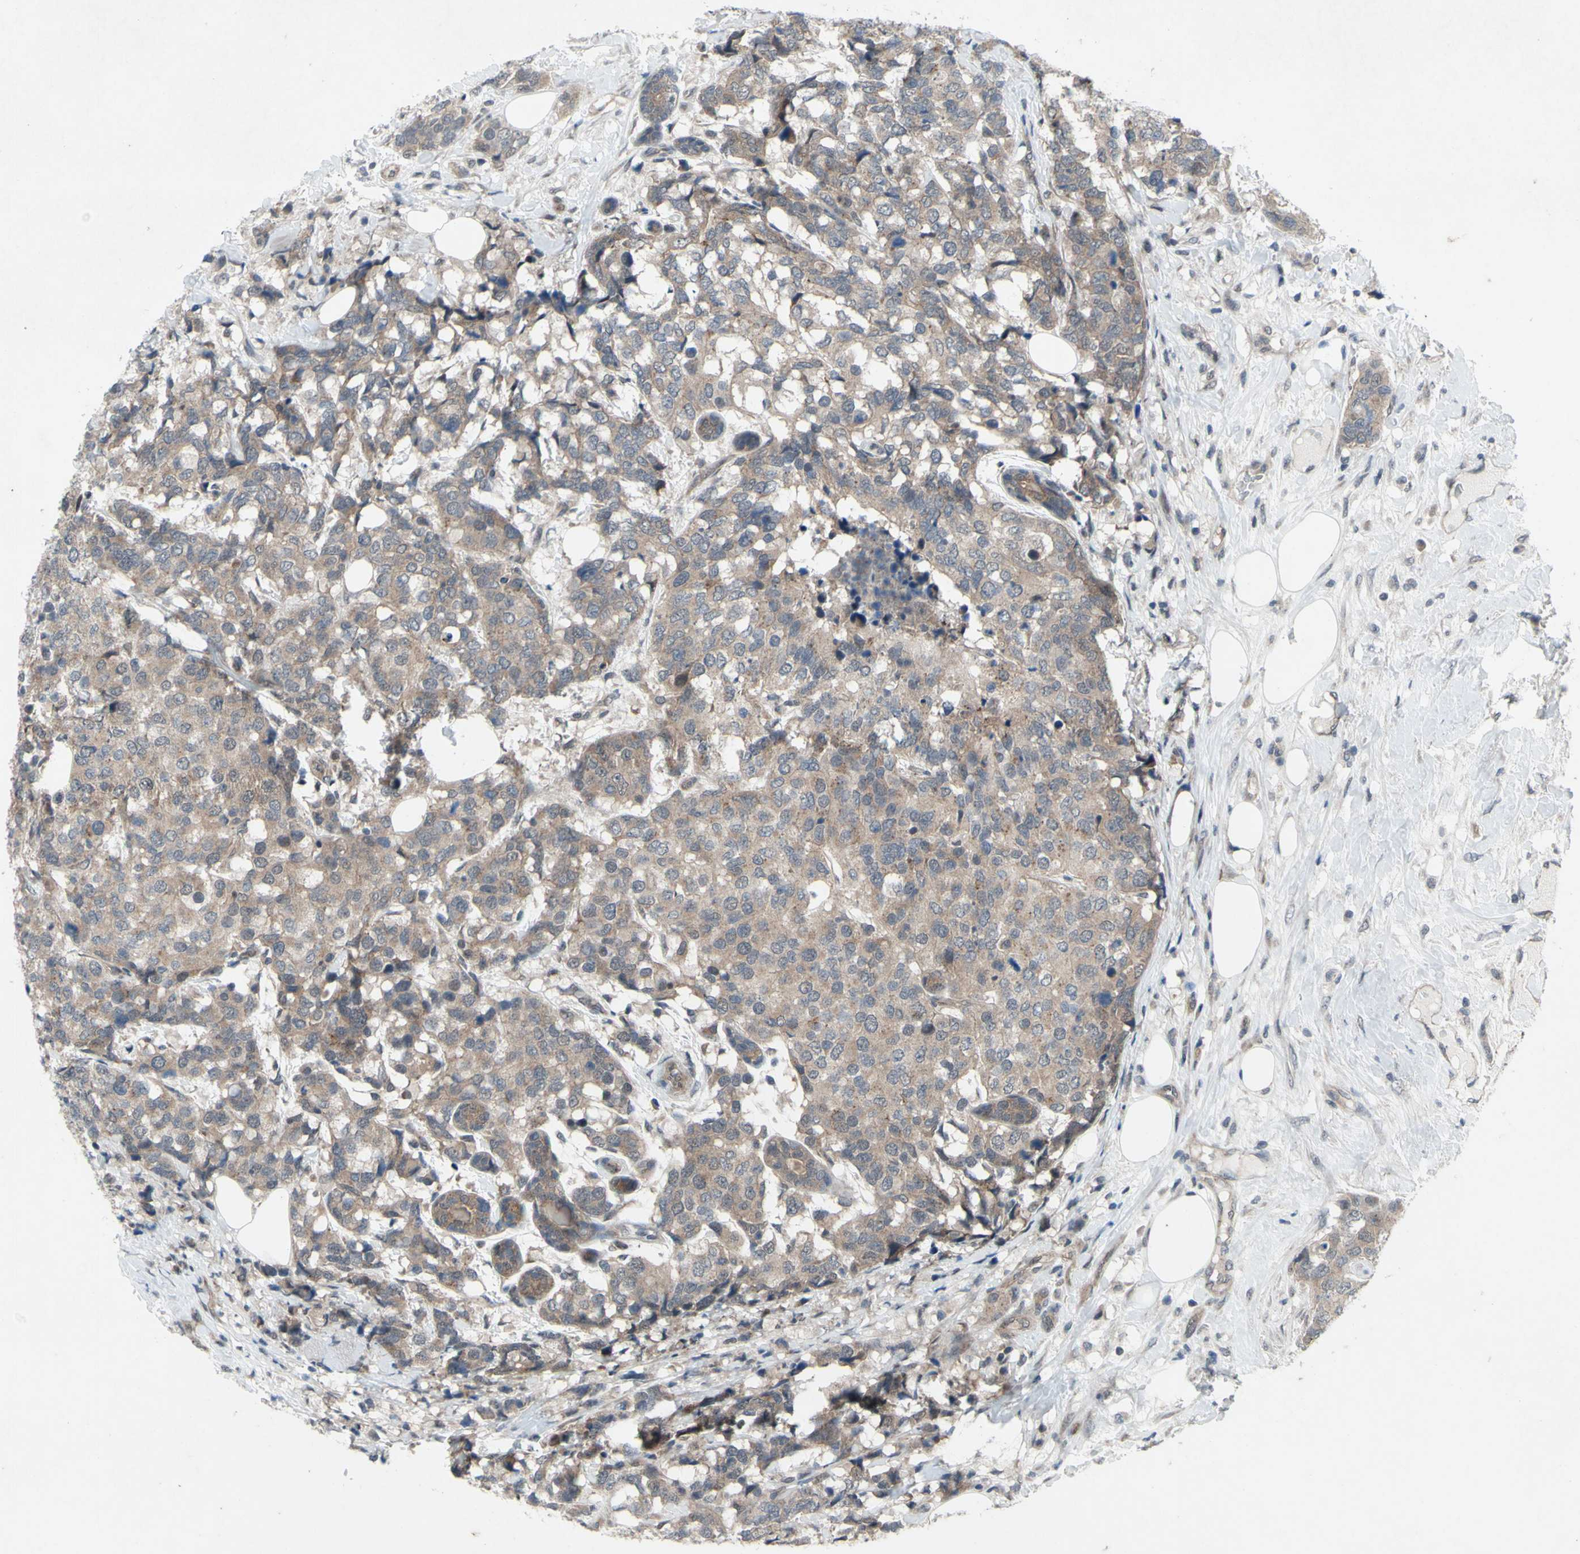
{"staining": {"intensity": "weak", "quantity": ">75%", "location": "cytoplasmic/membranous"}, "tissue": "breast cancer", "cell_type": "Tumor cells", "image_type": "cancer", "snomed": [{"axis": "morphology", "description": "Lobular carcinoma"}, {"axis": "topography", "description": "Breast"}], "caption": "Breast cancer was stained to show a protein in brown. There is low levels of weak cytoplasmic/membranous expression in approximately >75% of tumor cells.", "gene": "TRDMT1", "patient": {"sex": "female", "age": 59}}